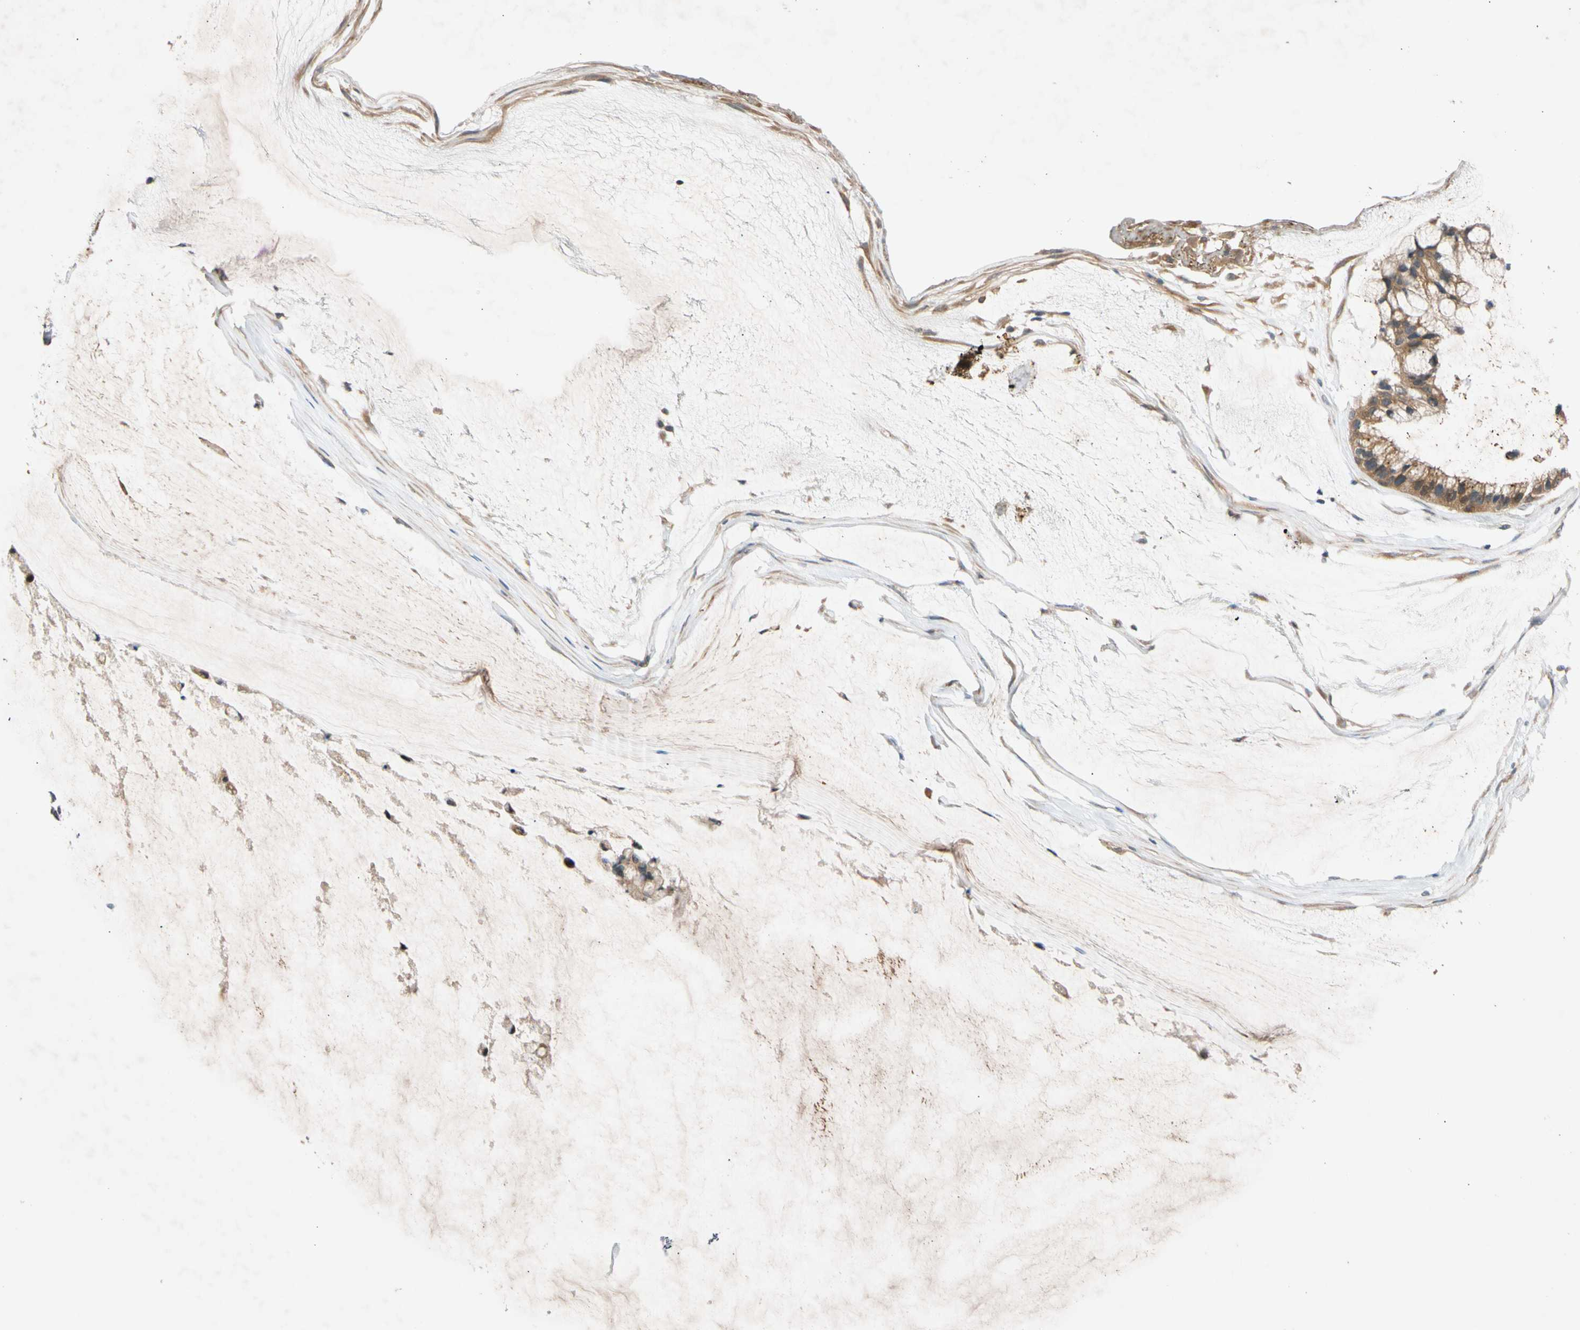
{"staining": {"intensity": "moderate", "quantity": ">75%", "location": "cytoplasmic/membranous"}, "tissue": "ovarian cancer", "cell_type": "Tumor cells", "image_type": "cancer", "snomed": [{"axis": "morphology", "description": "Cystadenocarcinoma, mucinous, NOS"}, {"axis": "topography", "description": "Ovary"}], "caption": "This image displays immunohistochemistry (IHC) staining of human ovarian cancer, with medium moderate cytoplasmic/membranous expression in about >75% of tumor cells.", "gene": "CNST", "patient": {"sex": "female", "age": 39}}